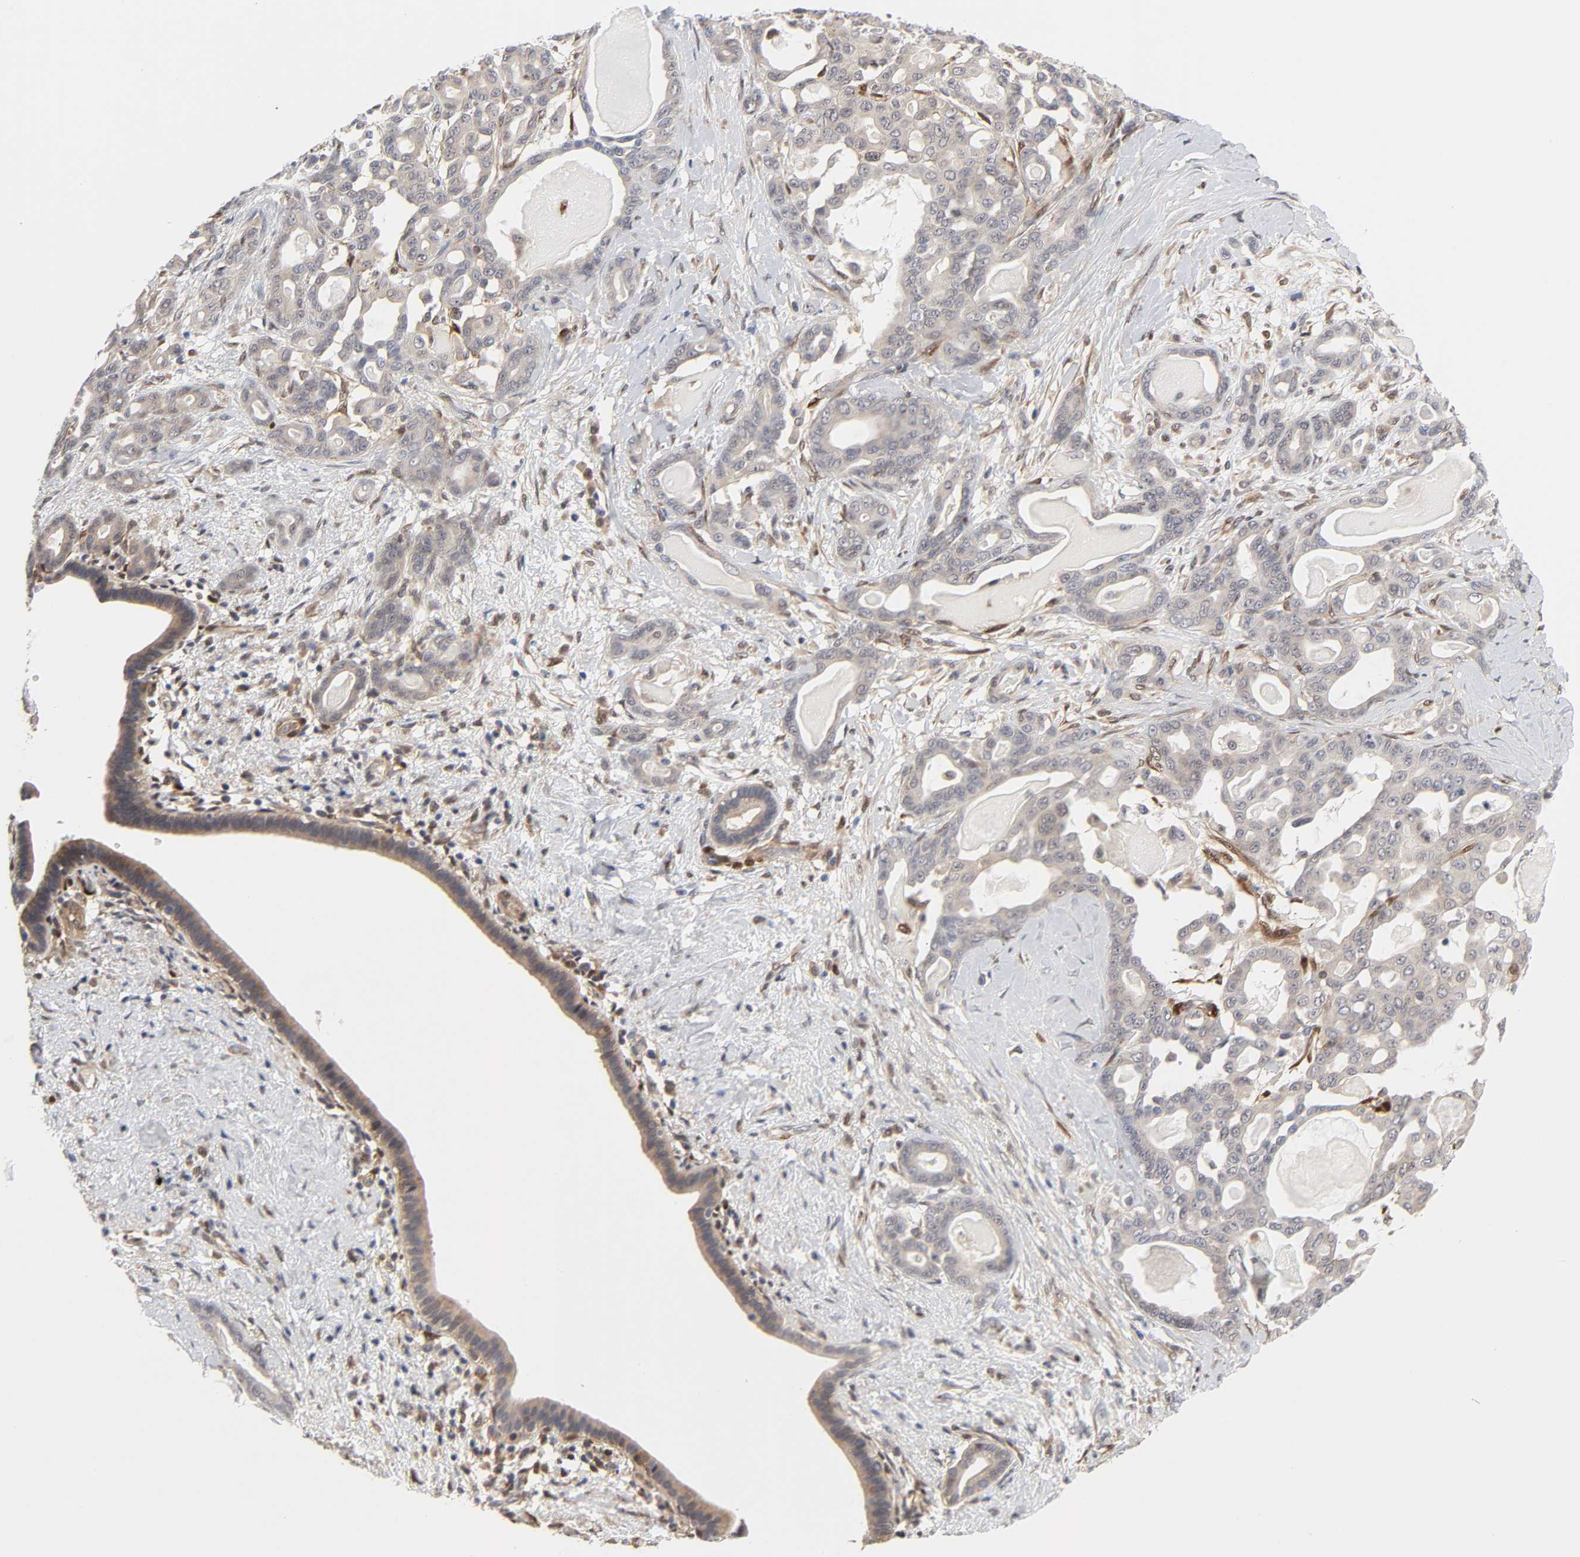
{"staining": {"intensity": "weak", "quantity": ">75%", "location": "cytoplasmic/membranous"}, "tissue": "pancreatic cancer", "cell_type": "Tumor cells", "image_type": "cancer", "snomed": [{"axis": "morphology", "description": "Adenocarcinoma, NOS"}, {"axis": "topography", "description": "Pancreas"}], "caption": "Pancreatic adenocarcinoma stained with immunohistochemistry shows weak cytoplasmic/membranous staining in approximately >75% of tumor cells.", "gene": "PTEN", "patient": {"sex": "male", "age": 63}}